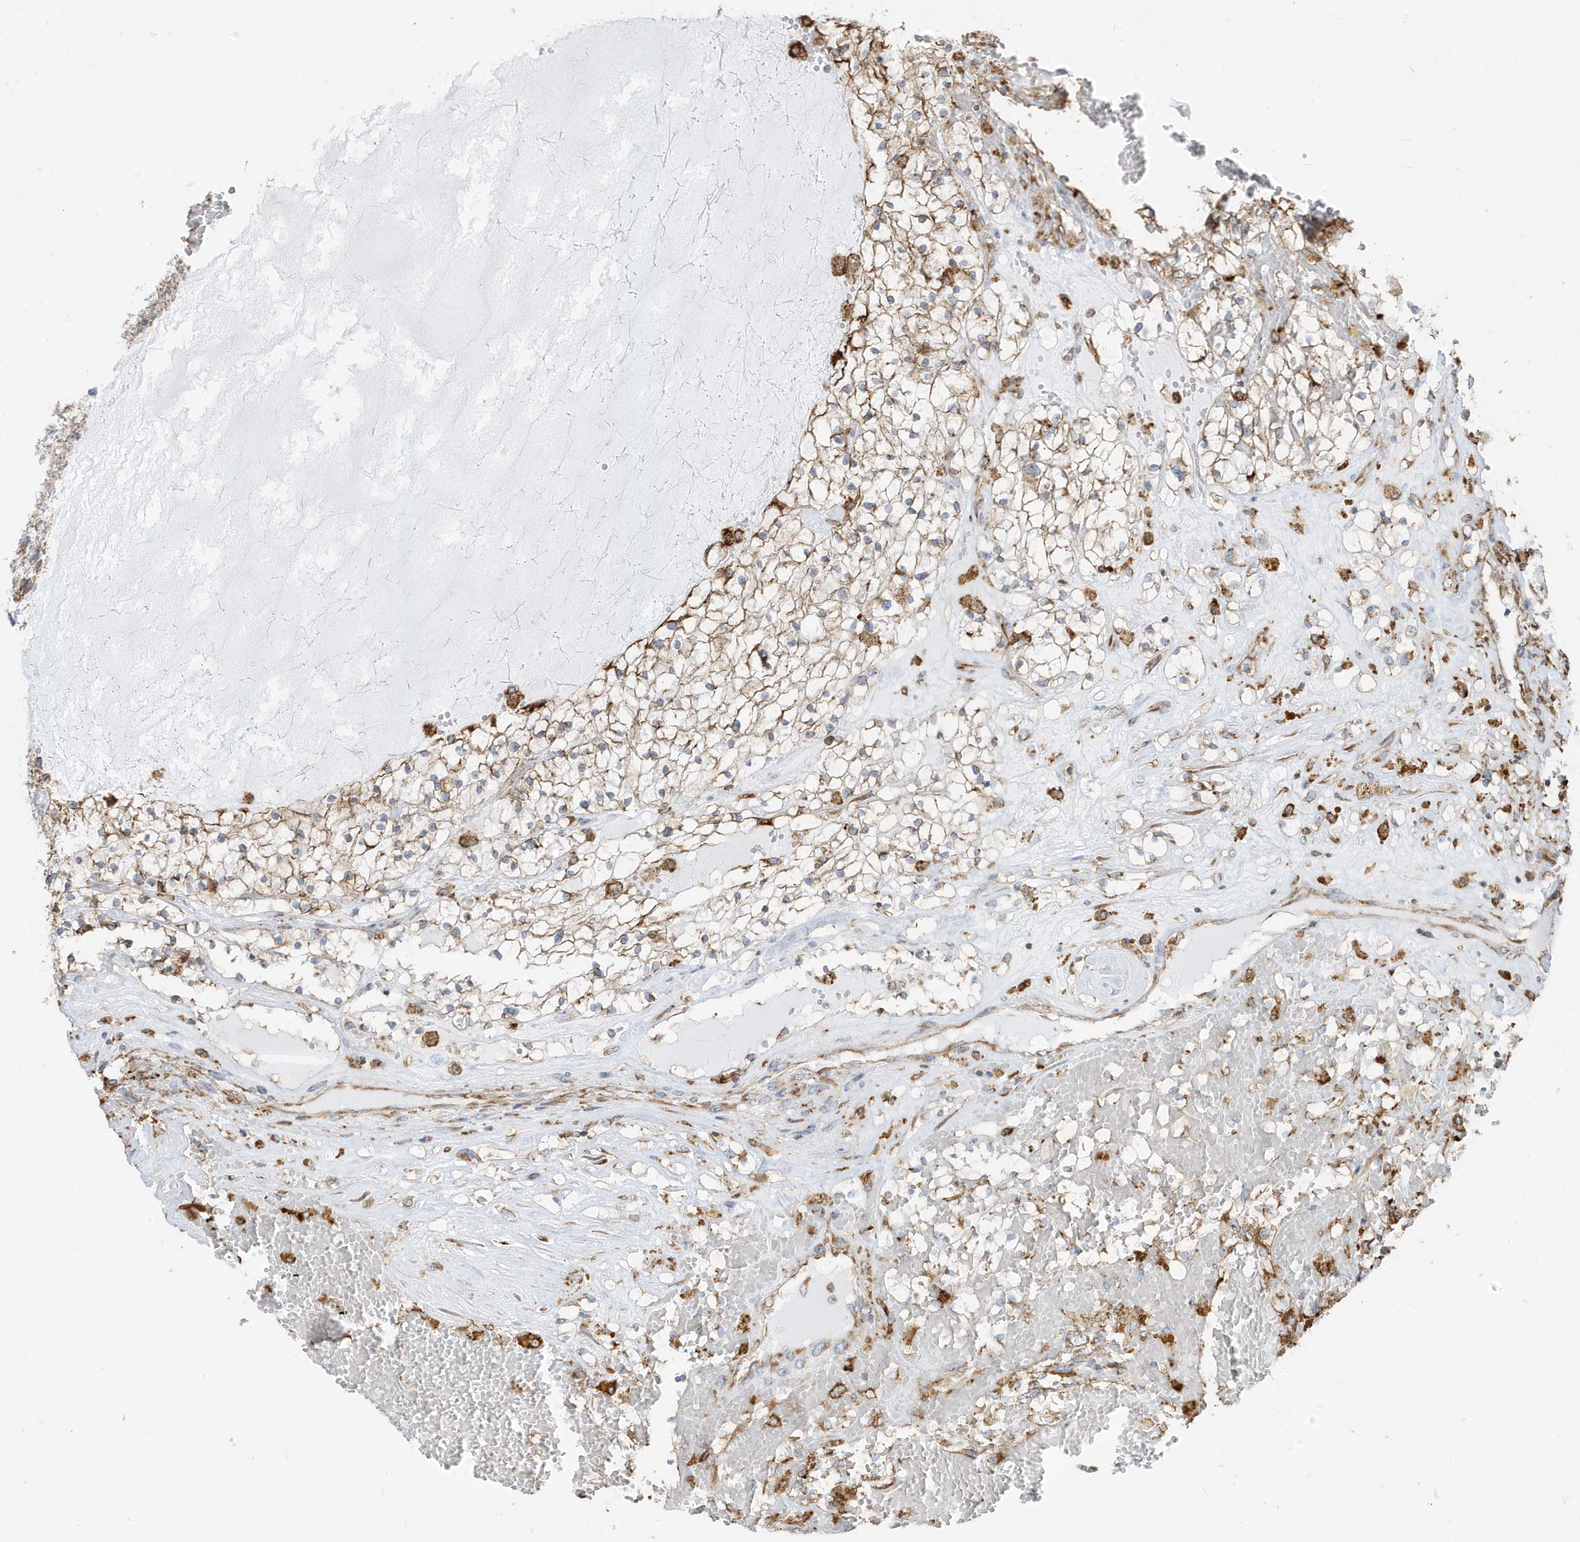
{"staining": {"intensity": "moderate", "quantity": ">75%", "location": "cytoplasmic/membranous"}, "tissue": "renal cancer", "cell_type": "Tumor cells", "image_type": "cancer", "snomed": [{"axis": "morphology", "description": "Normal tissue, NOS"}, {"axis": "morphology", "description": "Adenocarcinoma, NOS"}, {"axis": "topography", "description": "Kidney"}], "caption": "Human renal adenocarcinoma stained for a protein (brown) exhibits moderate cytoplasmic/membranous positive expression in approximately >75% of tumor cells.", "gene": "PDIA6", "patient": {"sex": "male", "age": 68}}